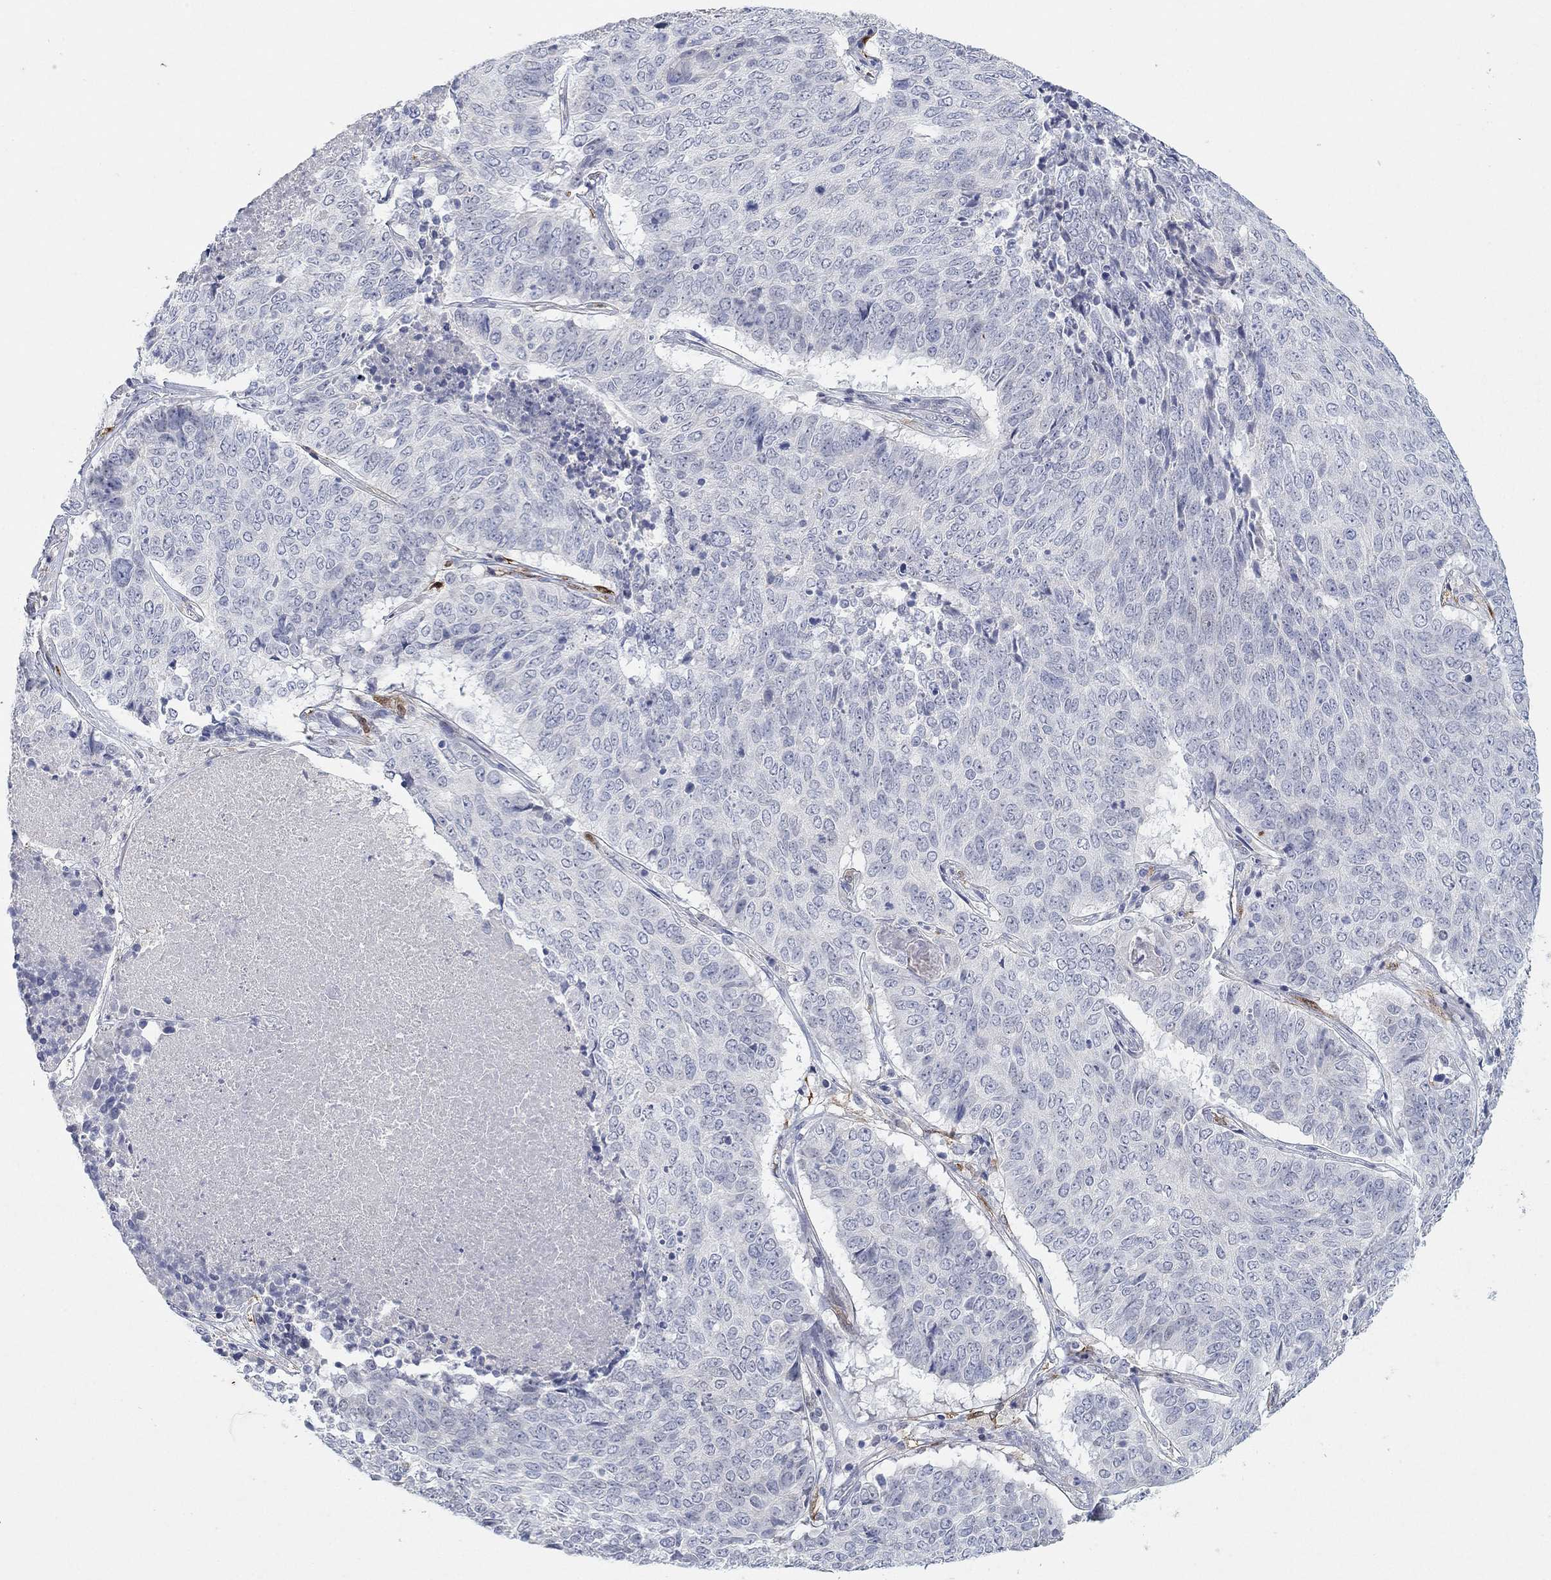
{"staining": {"intensity": "negative", "quantity": "none", "location": "none"}, "tissue": "lung cancer", "cell_type": "Tumor cells", "image_type": "cancer", "snomed": [{"axis": "morphology", "description": "Squamous cell carcinoma, NOS"}, {"axis": "topography", "description": "Lung"}], "caption": "High power microscopy image of an IHC photomicrograph of lung cancer (squamous cell carcinoma), revealing no significant positivity in tumor cells. (Immunohistochemistry, brightfield microscopy, high magnification).", "gene": "VAT1L", "patient": {"sex": "male", "age": 64}}